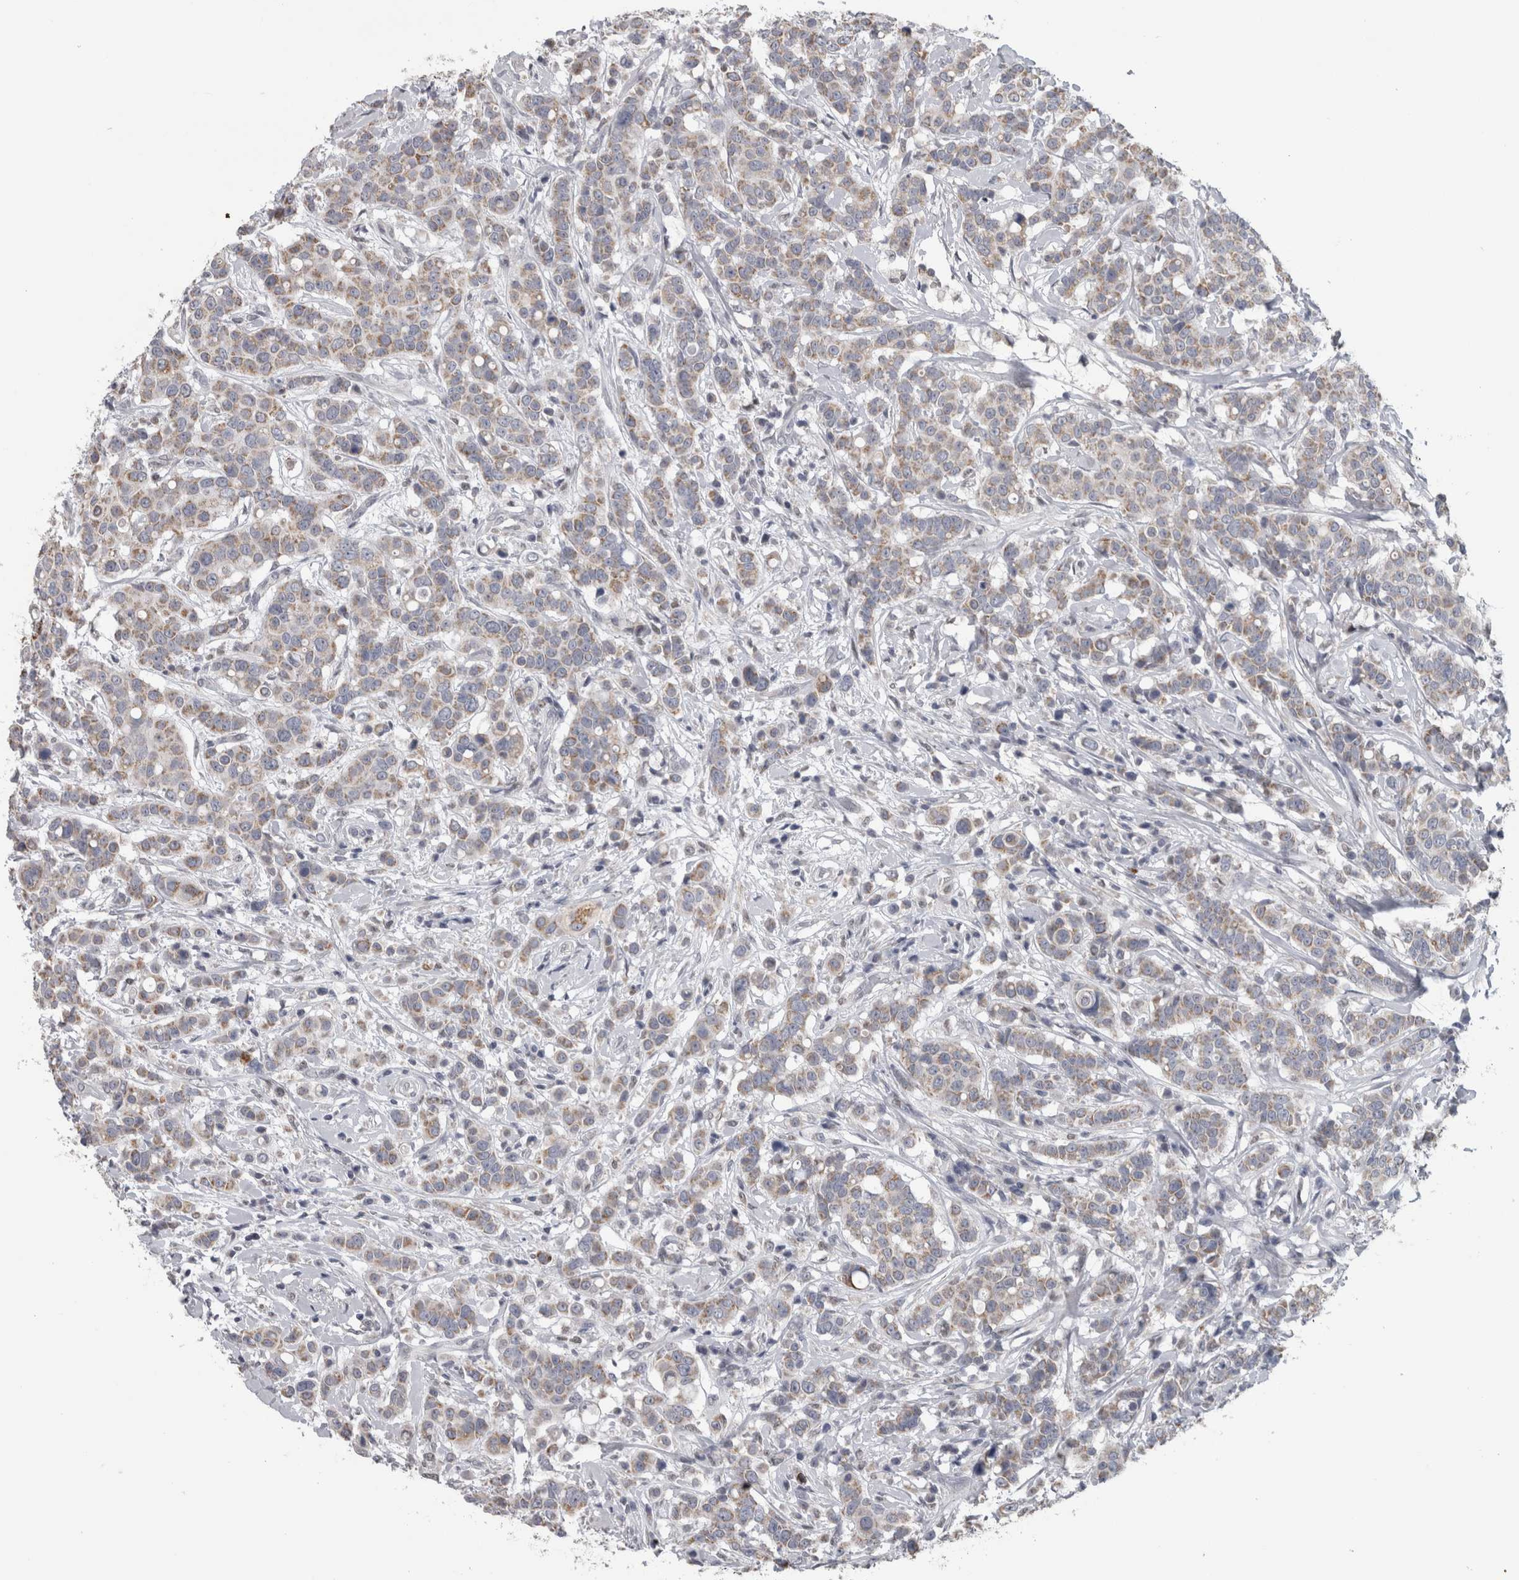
{"staining": {"intensity": "weak", "quantity": ">75%", "location": "cytoplasmic/membranous"}, "tissue": "breast cancer", "cell_type": "Tumor cells", "image_type": "cancer", "snomed": [{"axis": "morphology", "description": "Duct carcinoma"}, {"axis": "topography", "description": "Breast"}], "caption": "Tumor cells reveal low levels of weak cytoplasmic/membranous positivity in approximately >75% of cells in breast cancer (infiltrating ductal carcinoma).", "gene": "OR2K2", "patient": {"sex": "female", "age": 27}}